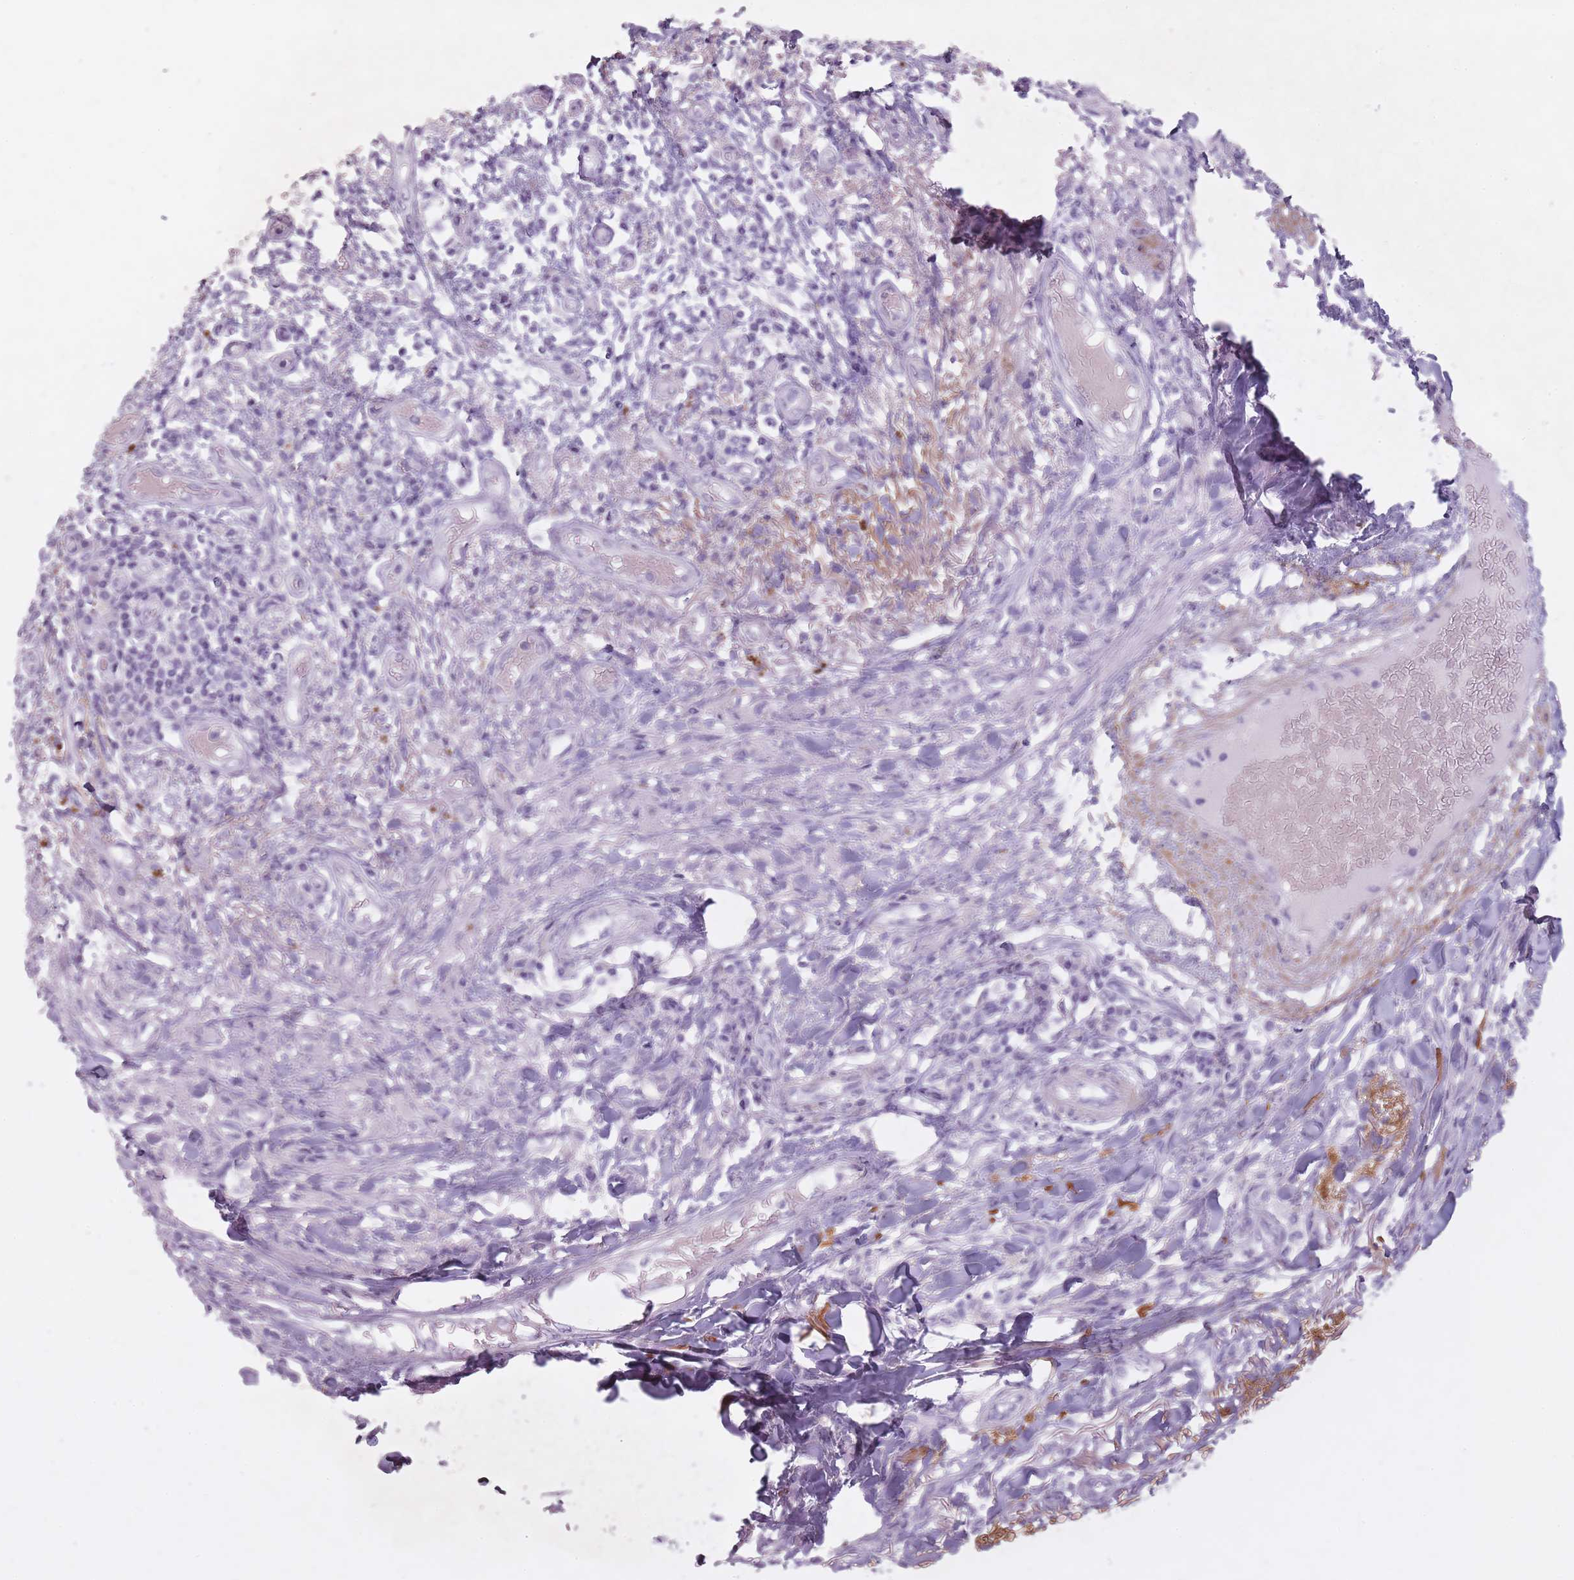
{"staining": {"intensity": "negative", "quantity": "none", "location": "none"}, "tissue": "melanoma", "cell_type": "Tumor cells", "image_type": "cancer", "snomed": [{"axis": "morphology", "description": "Malignant melanoma, NOS"}, {"axis": "topography", "description": "Skin"}], "caption": "Protein analysis of melanoma demonstrates no significant expression in tumor cells. Brightfield microscopy of IHC stained with DAB (brown) and hematoxylin (blue), captured at high magnification.", "gene": "RFX4", "patient": {"sex": "female", "age": 66}}